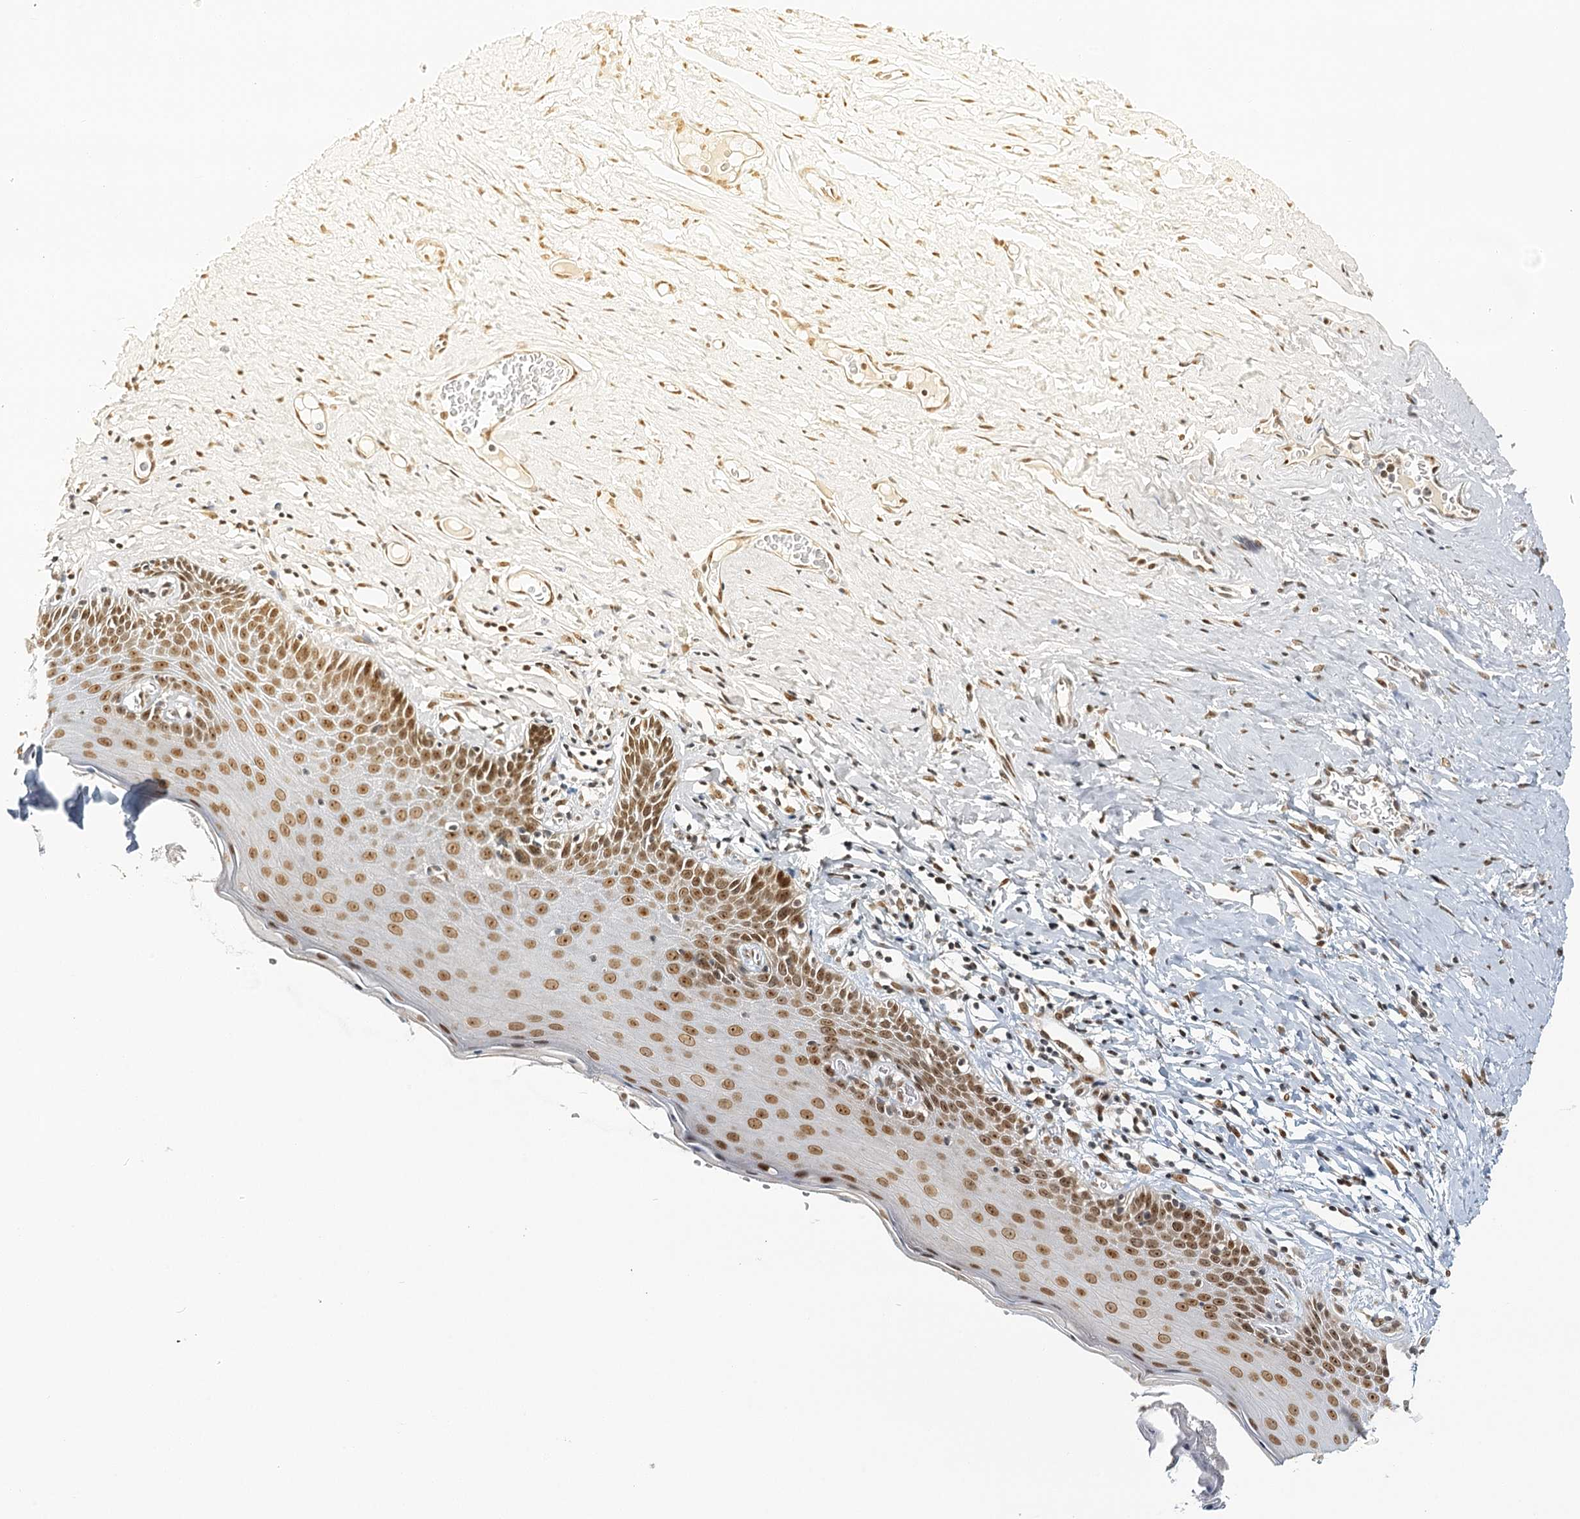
{"staining": {"intensity": "moderate", "quantity": ">75%", "location": "nuclear"}, "tissue": "cervix", "cell_type": "Glandular cells", "image_type": "normal", "snomed": [{"axis": "morphology", "description": "Normal tissue, NOS"}, {"axis": "topography", "description": "Cervix"}], "caption": "IHC of normal cervix shows medium levels of moderate nuclear staining in about >75% of glandular cells. Using DAB (3,3'-diaminobenzidine) (brown) and hematoxylin (blue) stains, captured at high magnification using brightfield microscopy.", "gene": "TREX1", "patient": {"sex": "female", "age": 42}}